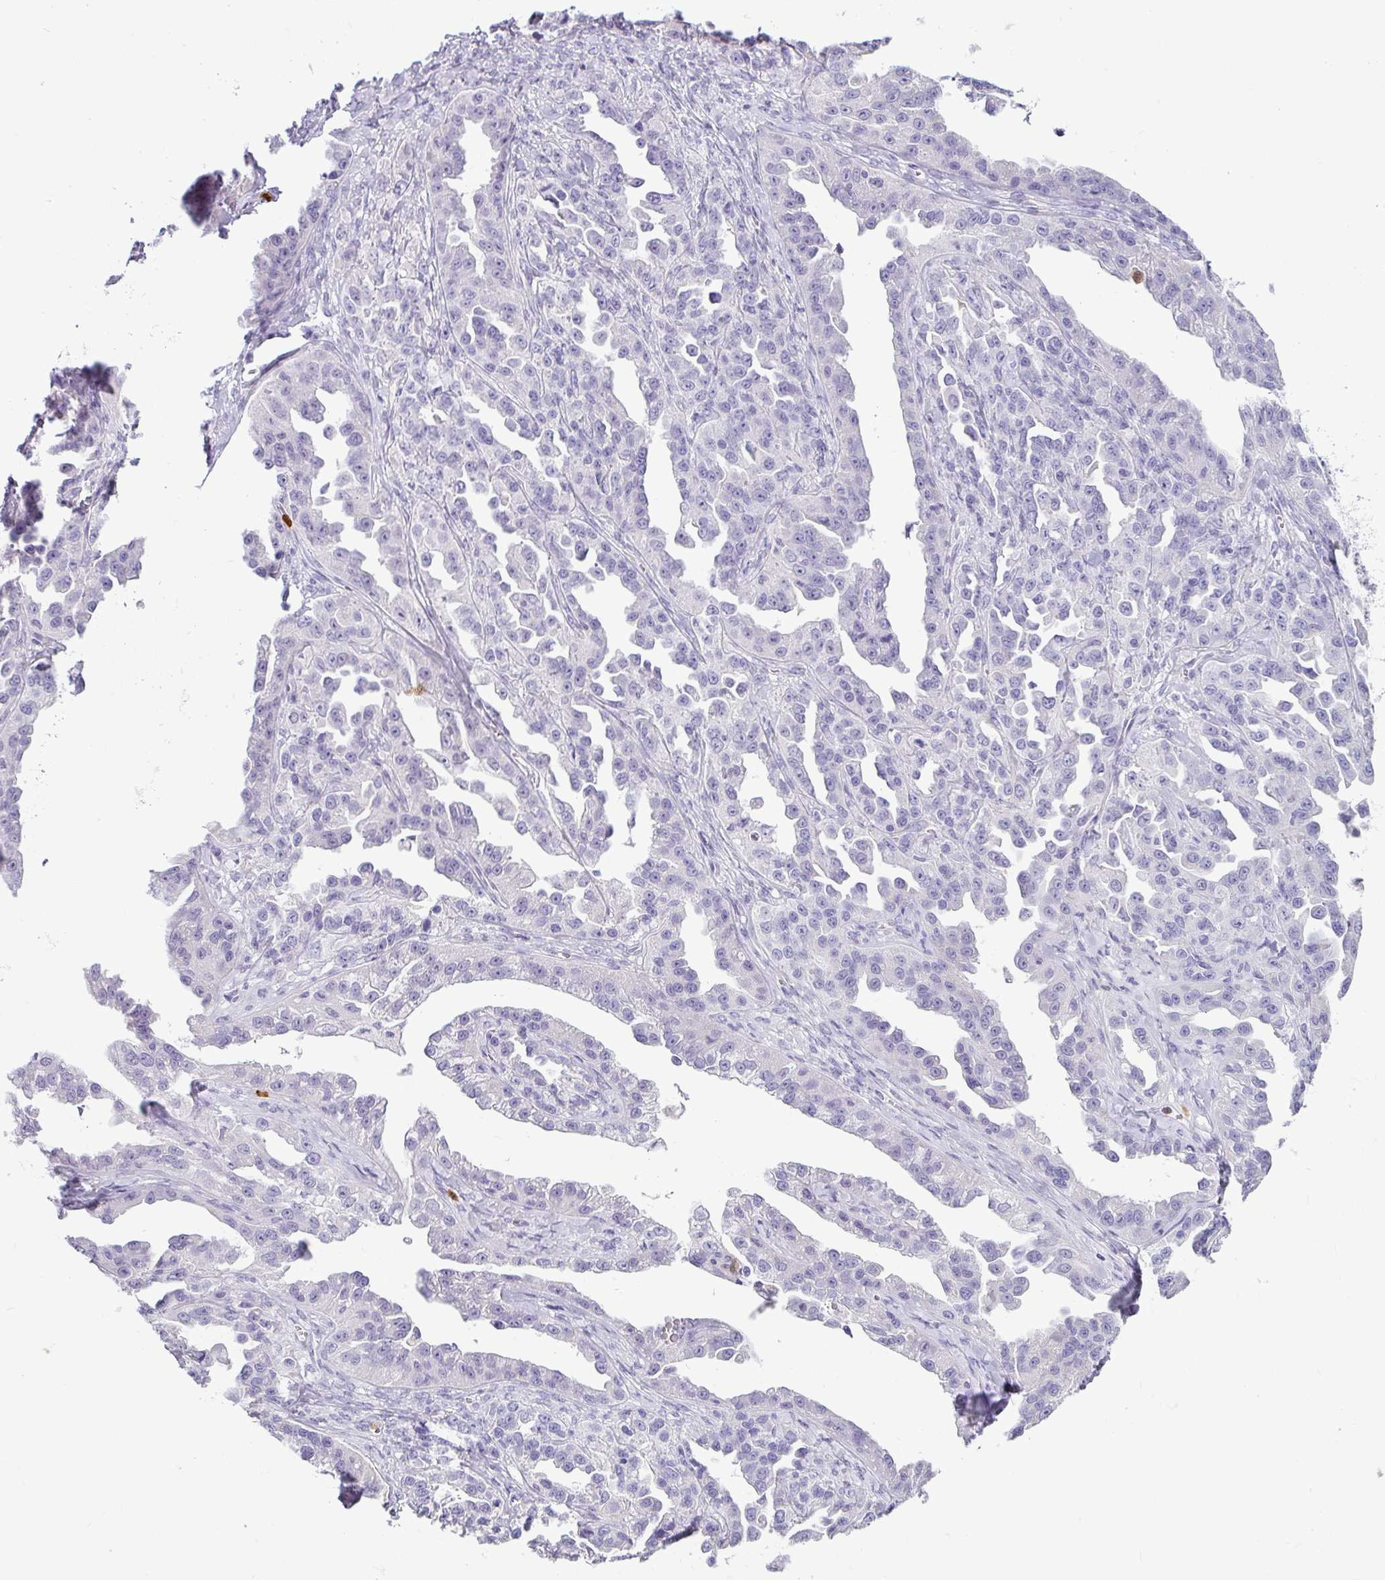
{"staining": {"intensity": "negative", "quantity": "none", "location": "none"}, "tissue": "ovarian cancer", "cell_type": "Tumor cells", "image_type": "cancer", "snomed": [{"axis": "morphology", "description": "Cystadenocarcinoma, serous, NOS"}, {"axis": "topography", "description": "Ovary"}], "caption": "IHC of human ovarian serous cystadenocarcinoma demonstrates no staining in tumor cells.", "gene": "SH2D3C", "patient": {"sex": "female", "age": 75}}